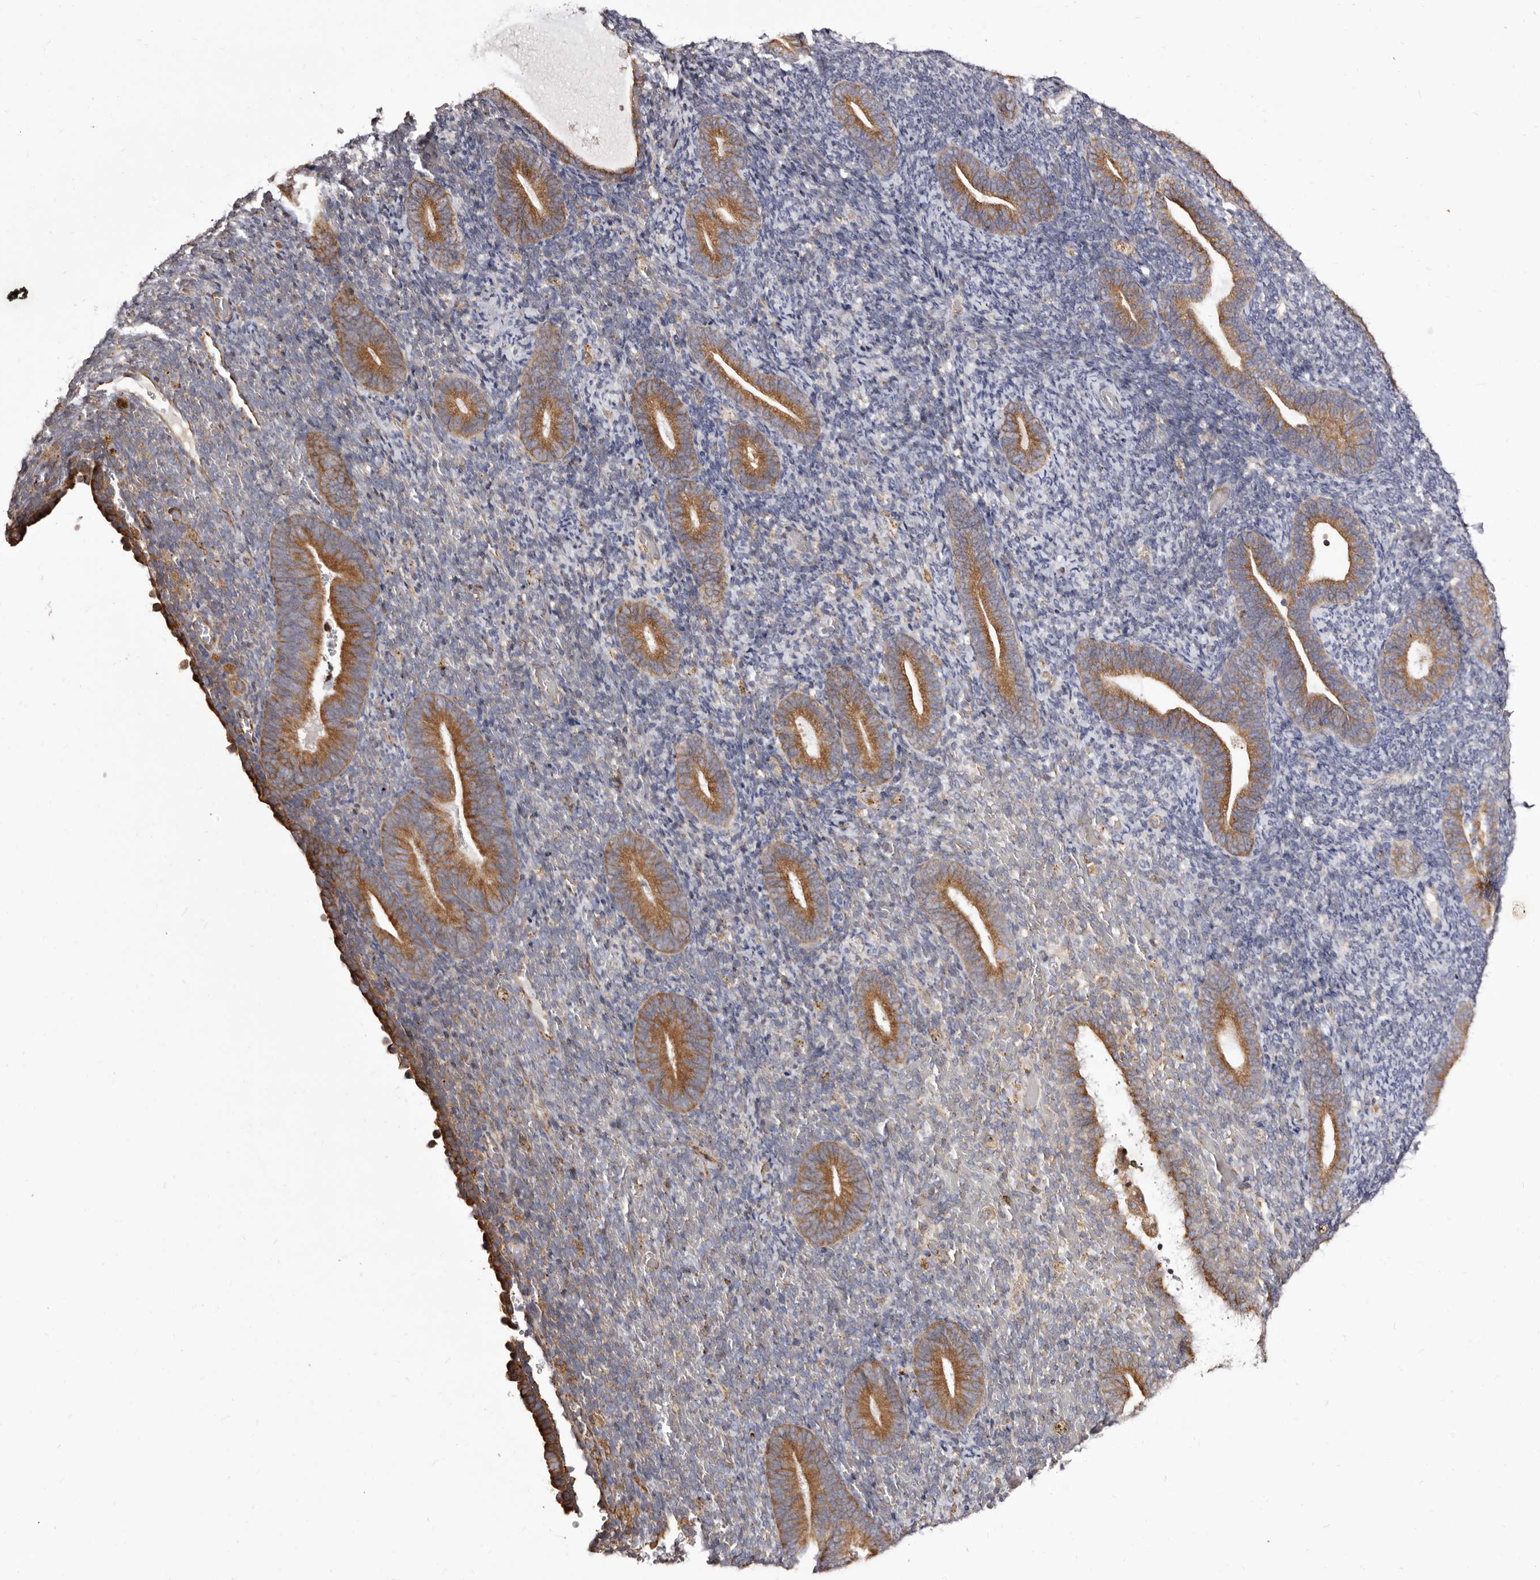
{"staining": {"intensity": "moderate", "quantity": "25%-75%", "location": "cytoplasmic/membranous"}, "tissue": "endometrium", "cell_type": "Cells in endometrial stroma", "image_type": "normal", "snomed": [{"axis": "morphology", "description": "Normal tissue, NOS"}, {"axis": "topography", "description": "Endometrium"}], "caption": "Immunohistochemistry (IHC) of normal endometrium displays medium levels of moderate cytoplasmic/membranous staining in about 25%-75% of cells in endometrial stroma.", "gene": "ACBD6", "patient": {"sex": "female", "age": 51}}